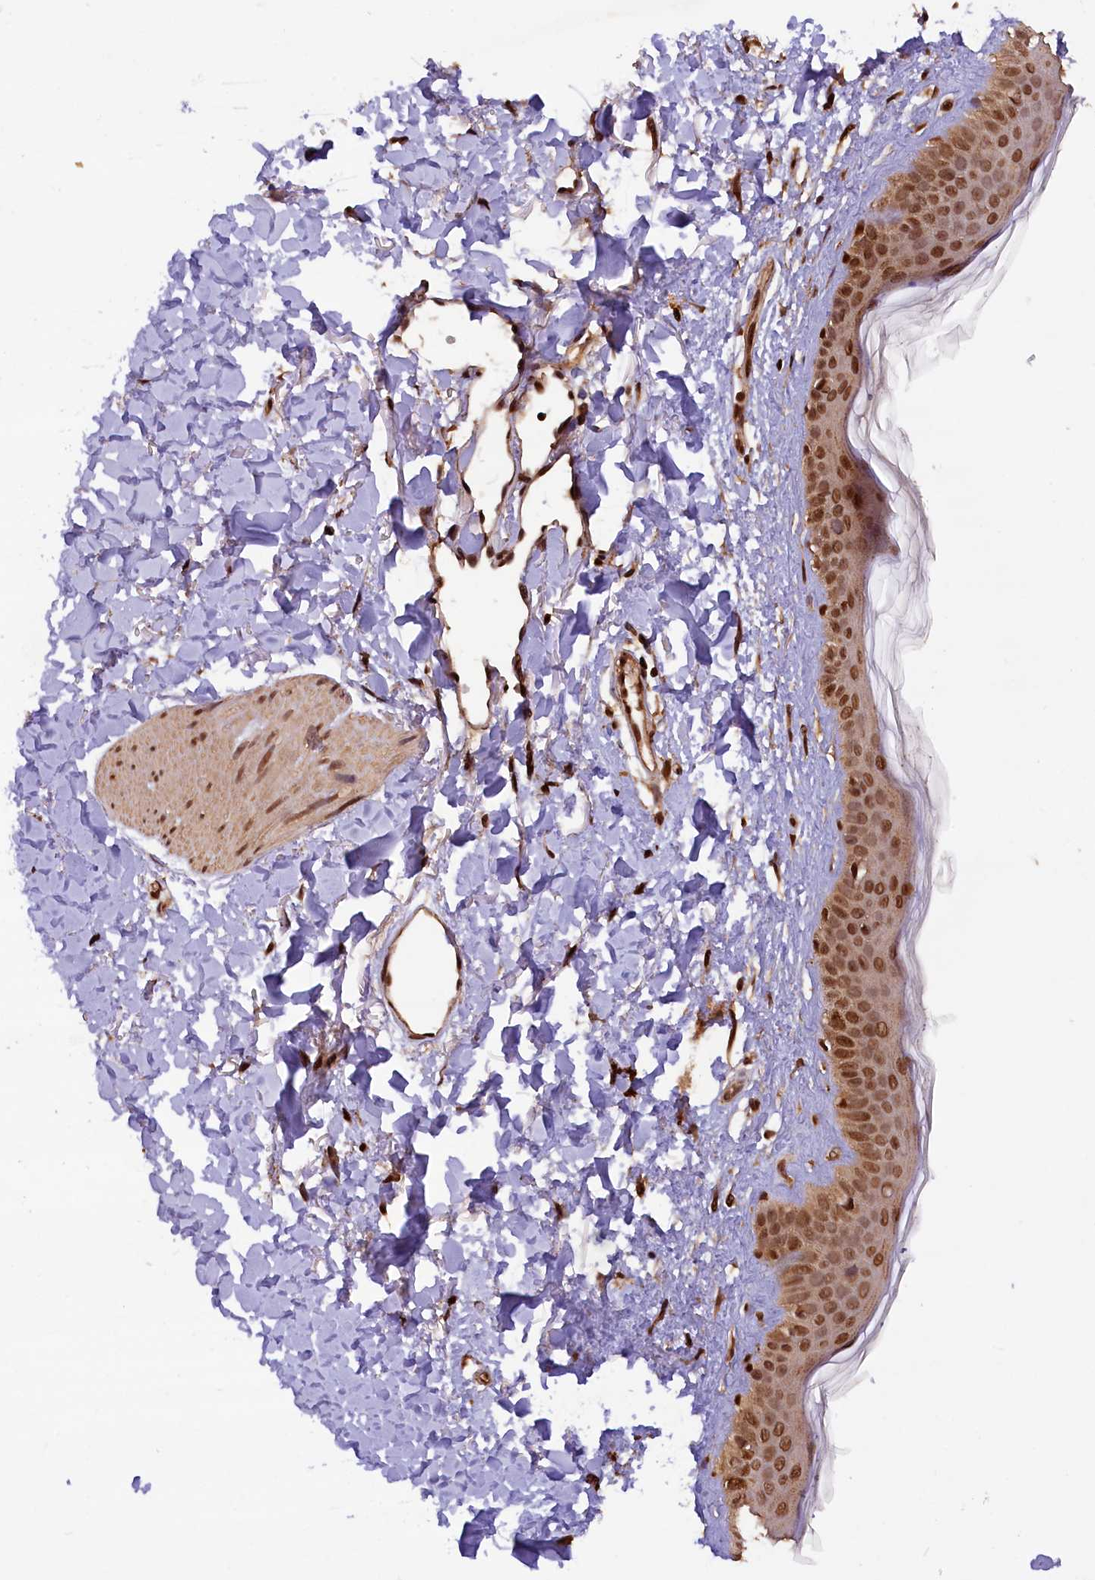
{"staining": {"intensity": "strong", "quantity": ">75%", "location": "cytoplasmic/membranous,nuclear"}, "tissue": "skin", "cell_type": "Fibroblasts", "image_type": "normal", "snomed": [{"axis": "morphology", "description": "Normal tissue, NOS"}, {"axis": "topography", "description": "Skin"}], "caption": "Brown immunohistochemical staining in normal human skin shows strong cytoplasmic/membranous,nuclear expression in approximately >75% of fibroblasts. (IHC, brightfield microscopy, high magnification).", "gene": "IST1", "patient": {"sex": "female", "age": 58}}